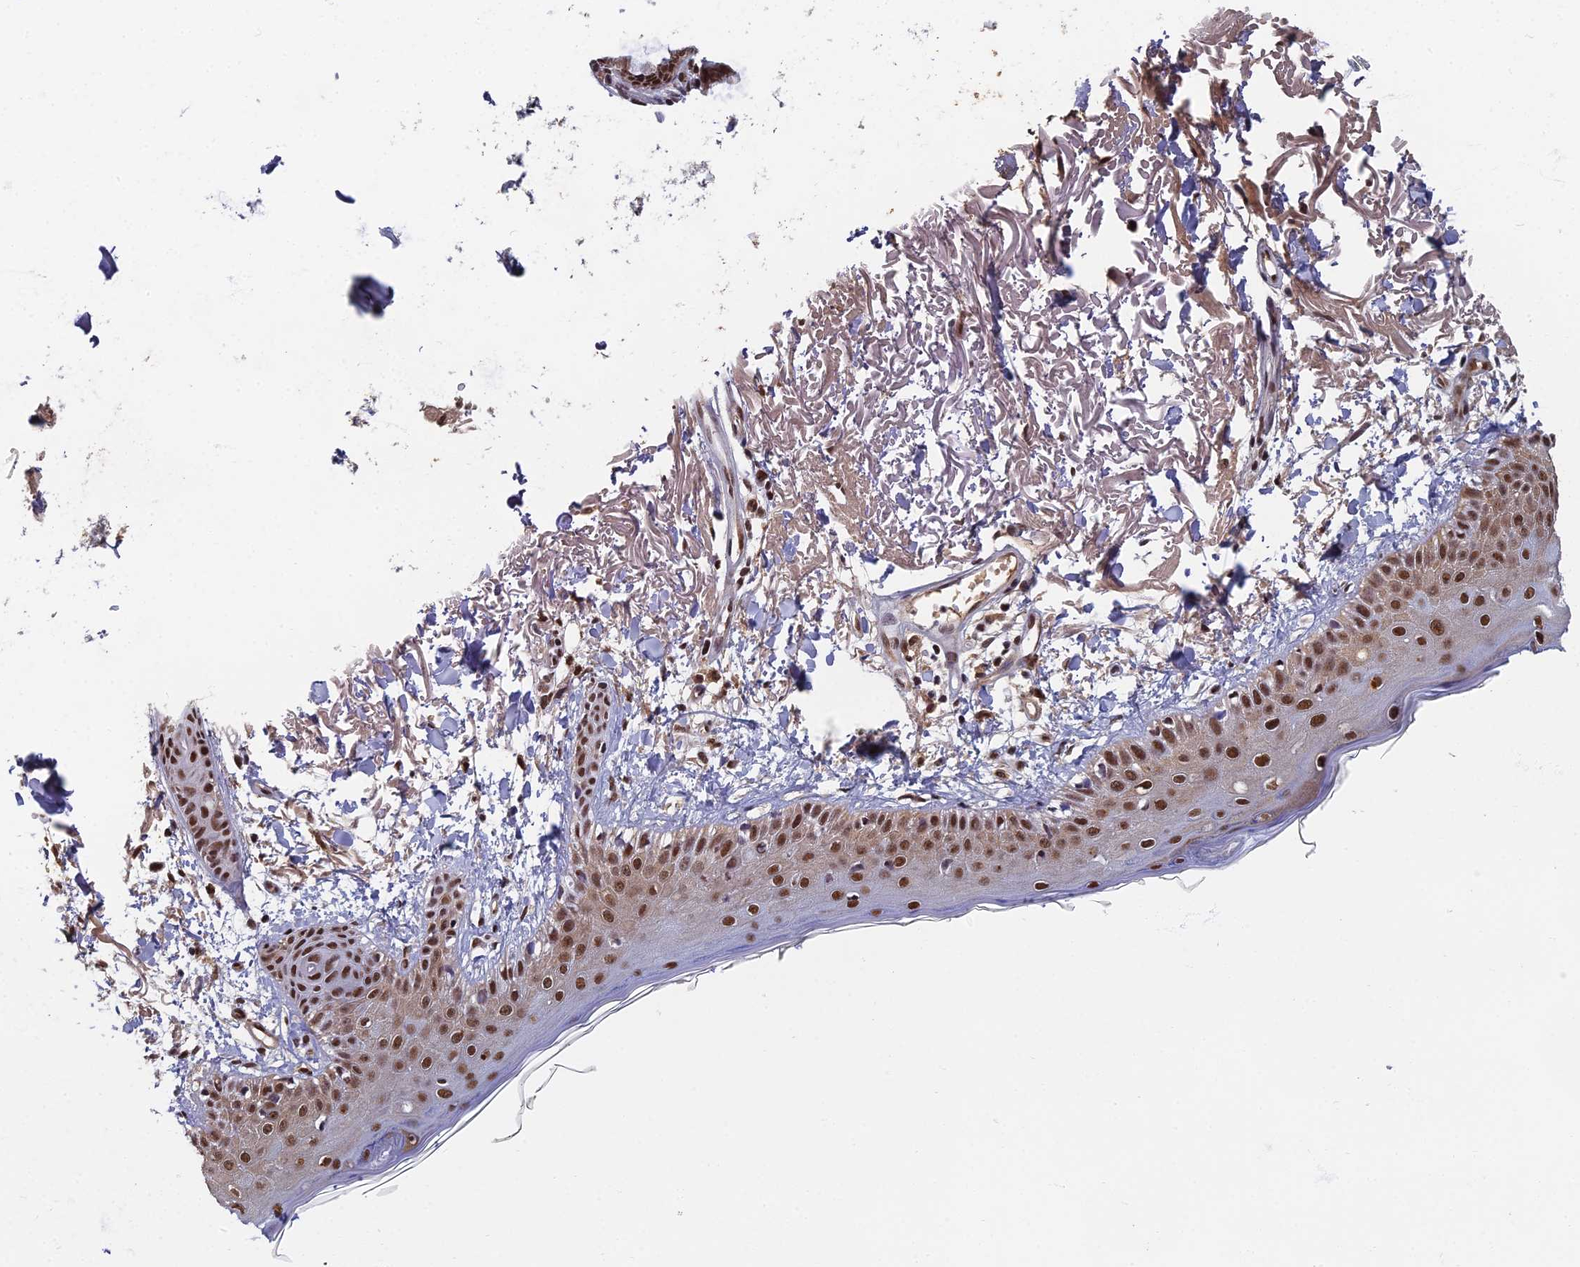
{"staining": {"intensity": "moderate", "quantity": ">75%", "location": "nuclear"}, "tissue": "skin", "cell_type": "Fibroblasts", "image_type": "normal", "snomed": [{"axis": "morphology", "description": "Normal tissue, NOS"}, {"axis": "morphology", "description": "Squamous cell carcinoma, NOS"}, {"axis": "topography", "description": "Skin"}, {"axis": "topography", "description": "Peripheral nerve tissue"}], "caption": "High-power microscopy captured an immunohistochemistry micrograph of benign skin, revealing moderate nuclear expression in about >75% of fibroblasts.", "gene": "TAF13", "patient": {"sex": "male", "age": 83}}